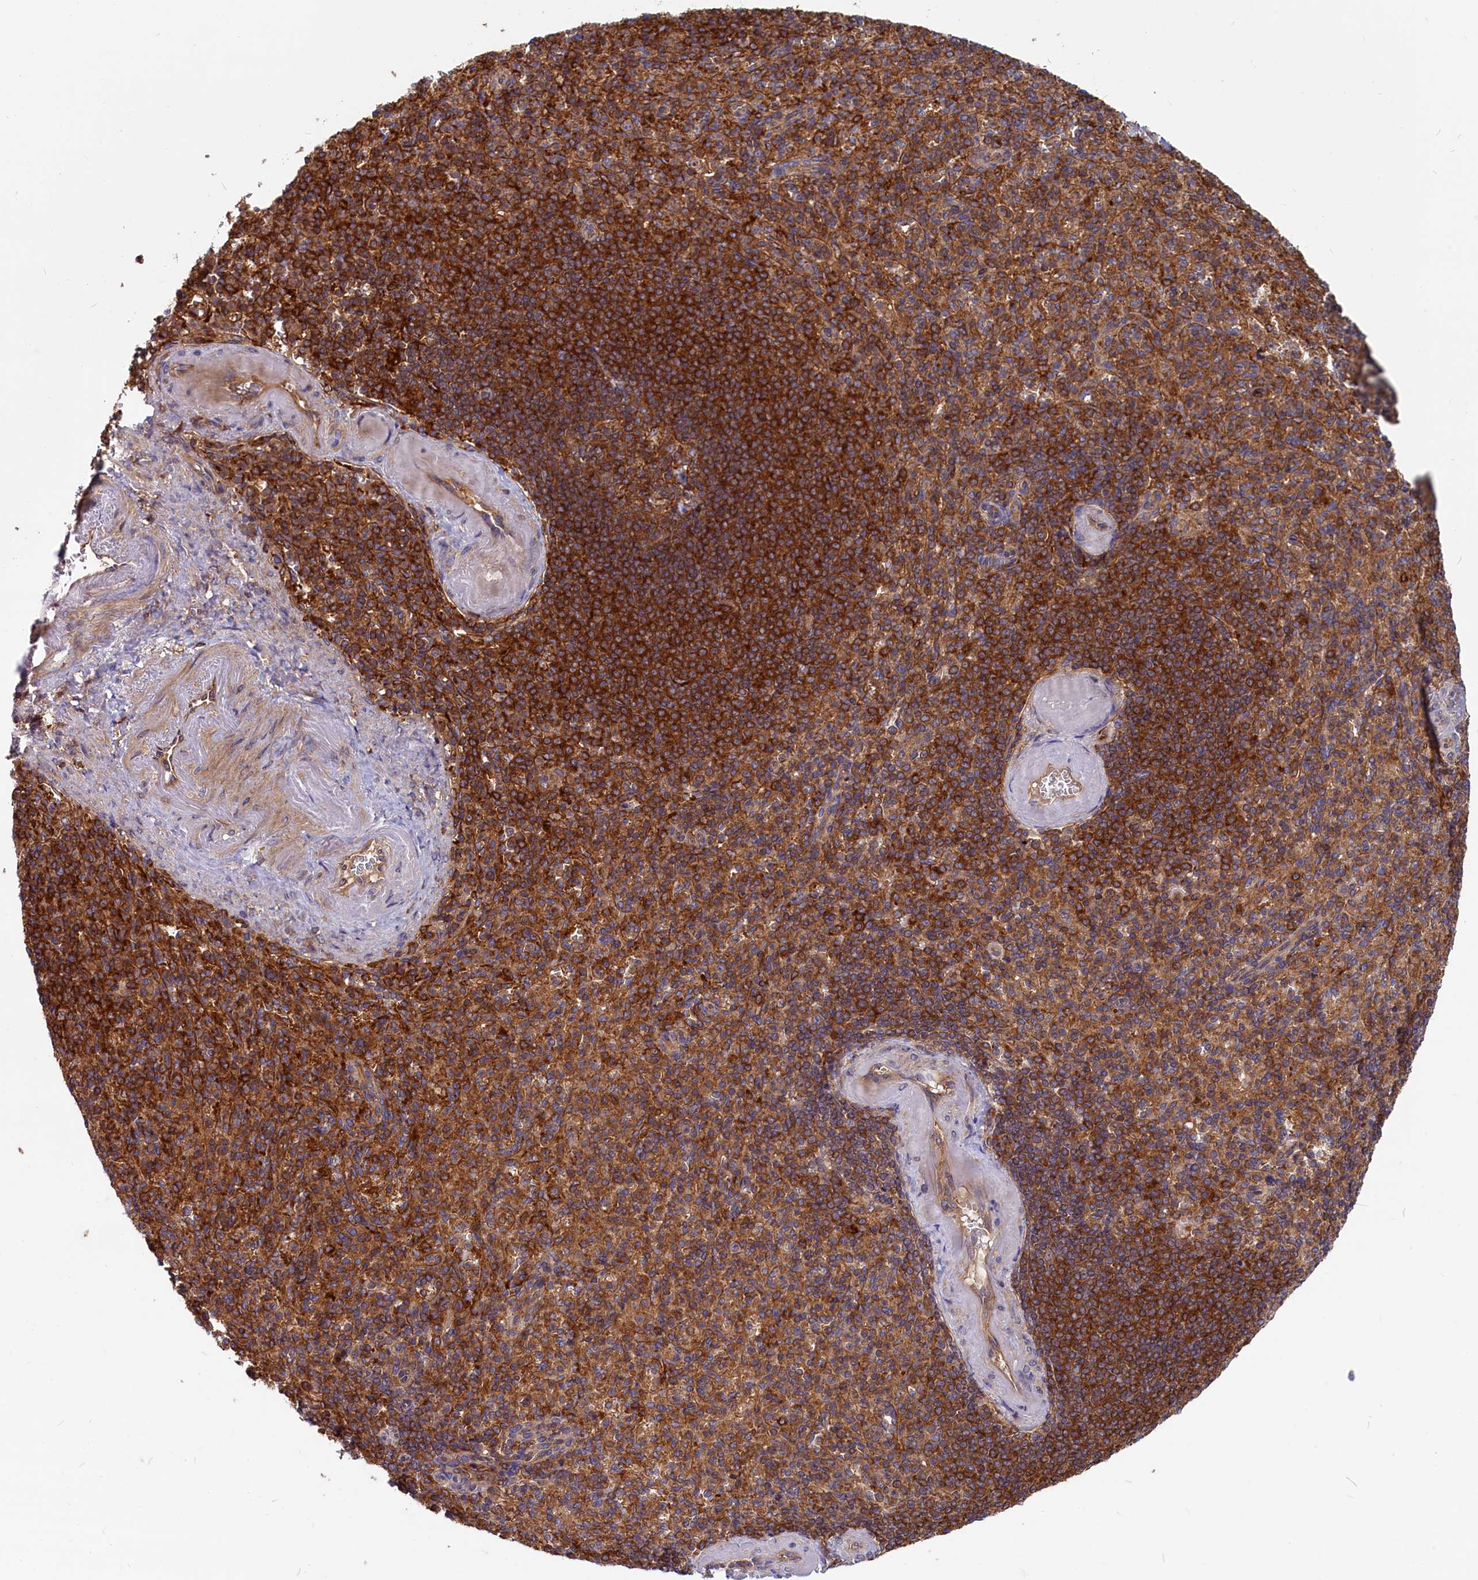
{"staining": {"intensity": "strong", "quantity": ">75%", "location": "cytoplasmic/membranous"}, "tissue": "spleen", "cell_type": "Cells in red pulp", "image_type": "normal", "snomed": [{"axis": "morphology", "description": "Normal tissue, NOS"}, {"axis": "topography", "description": "Spleen"}], "caption": "A micrograph of spleen stained for a protein demonstrates strong cytoplasmic/membranous brown staining in cells in red pulp.", "gene": "MYO9B", "patient": {"sex": "female", "age": 74}}